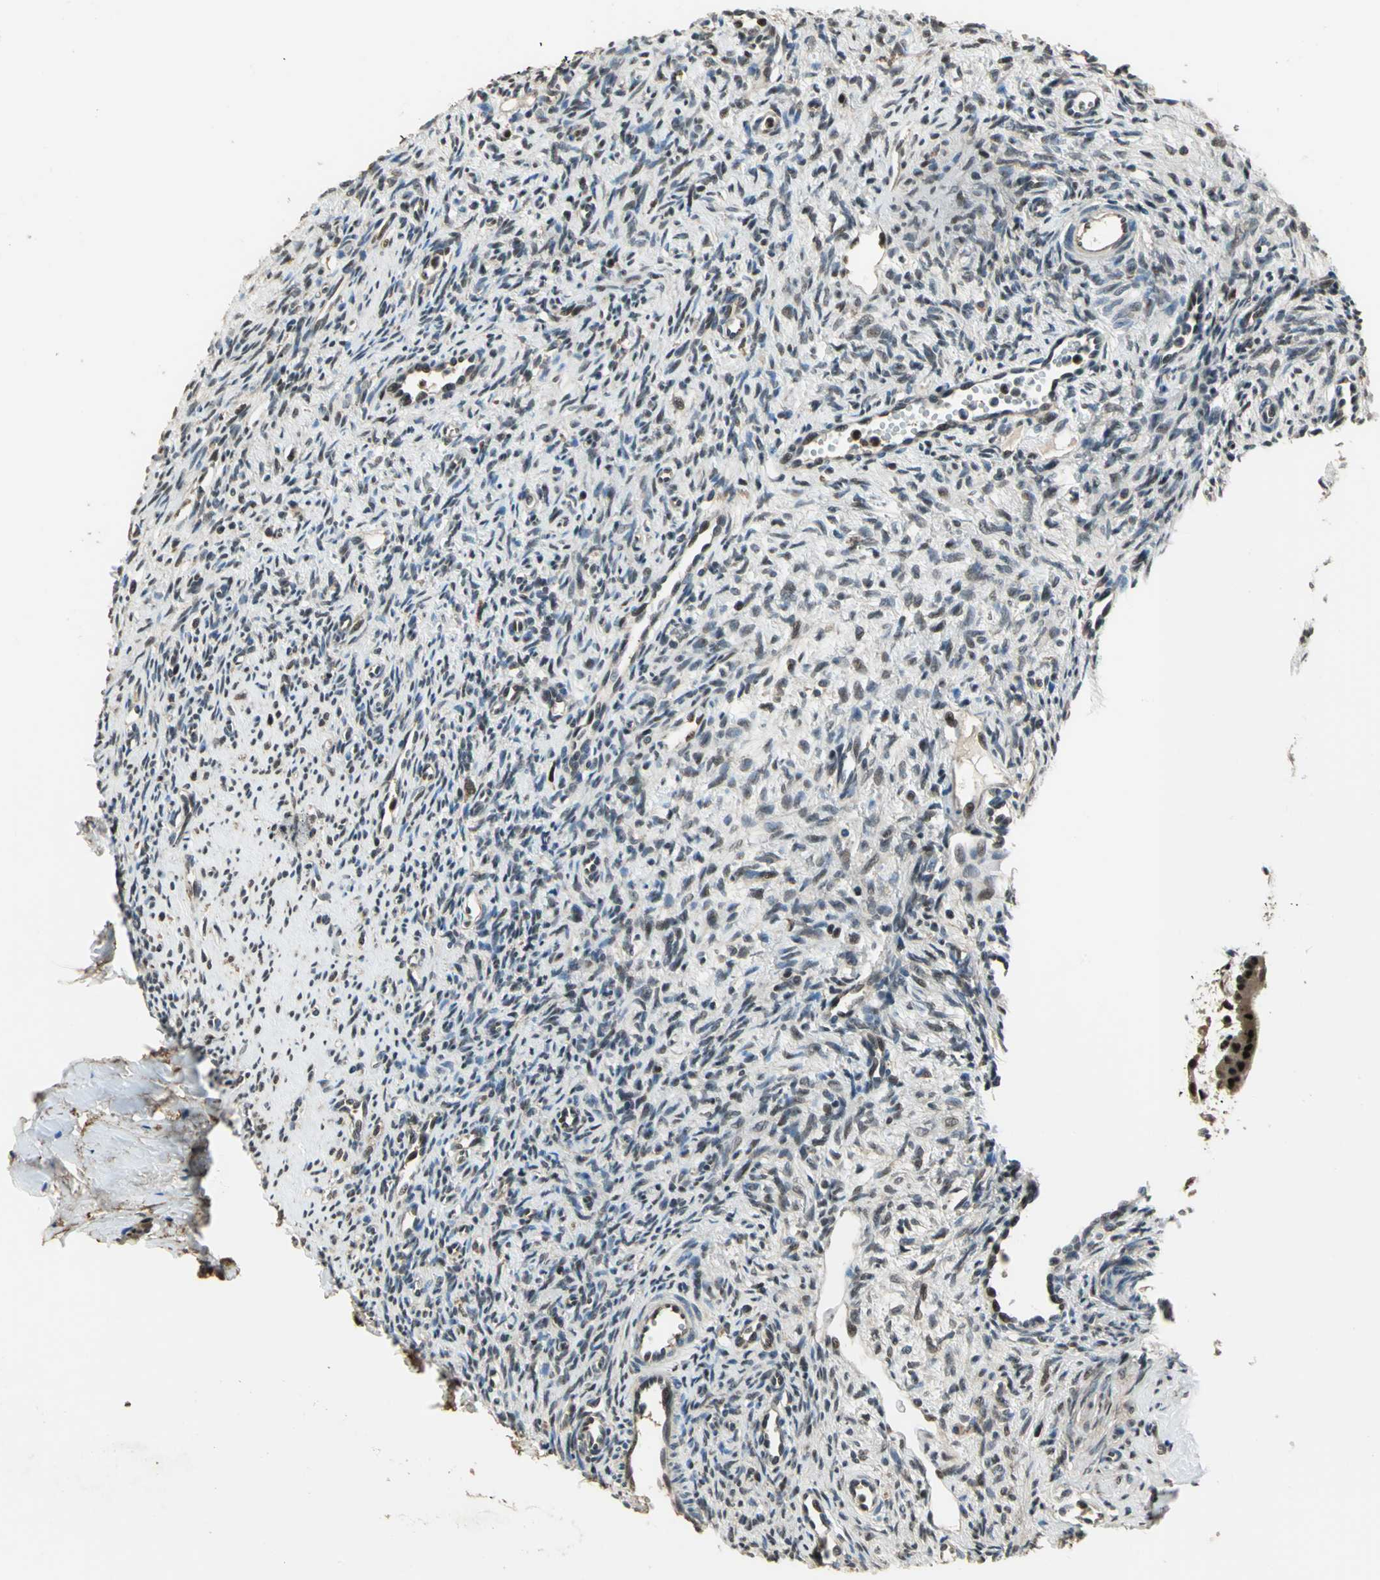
{"staining": {"intensity": "weak", "quantity": ">75%", "location": "nuclear"}, "tissue": "ovary", "cell_type": "Follicle cells", "image_type": "normal", "snomed": [{"axis": "morphology", "description": "Normal tissue, NOS"}, {"axis": "topography", "description": "Ovary"}], "caption": "This is an image of IHC staining of benign ovary, which shows weak positivity in the nuclear of follicle cells.", "gene": "MIS18BP1", "patient": {"sex": "female", "age": 33}}